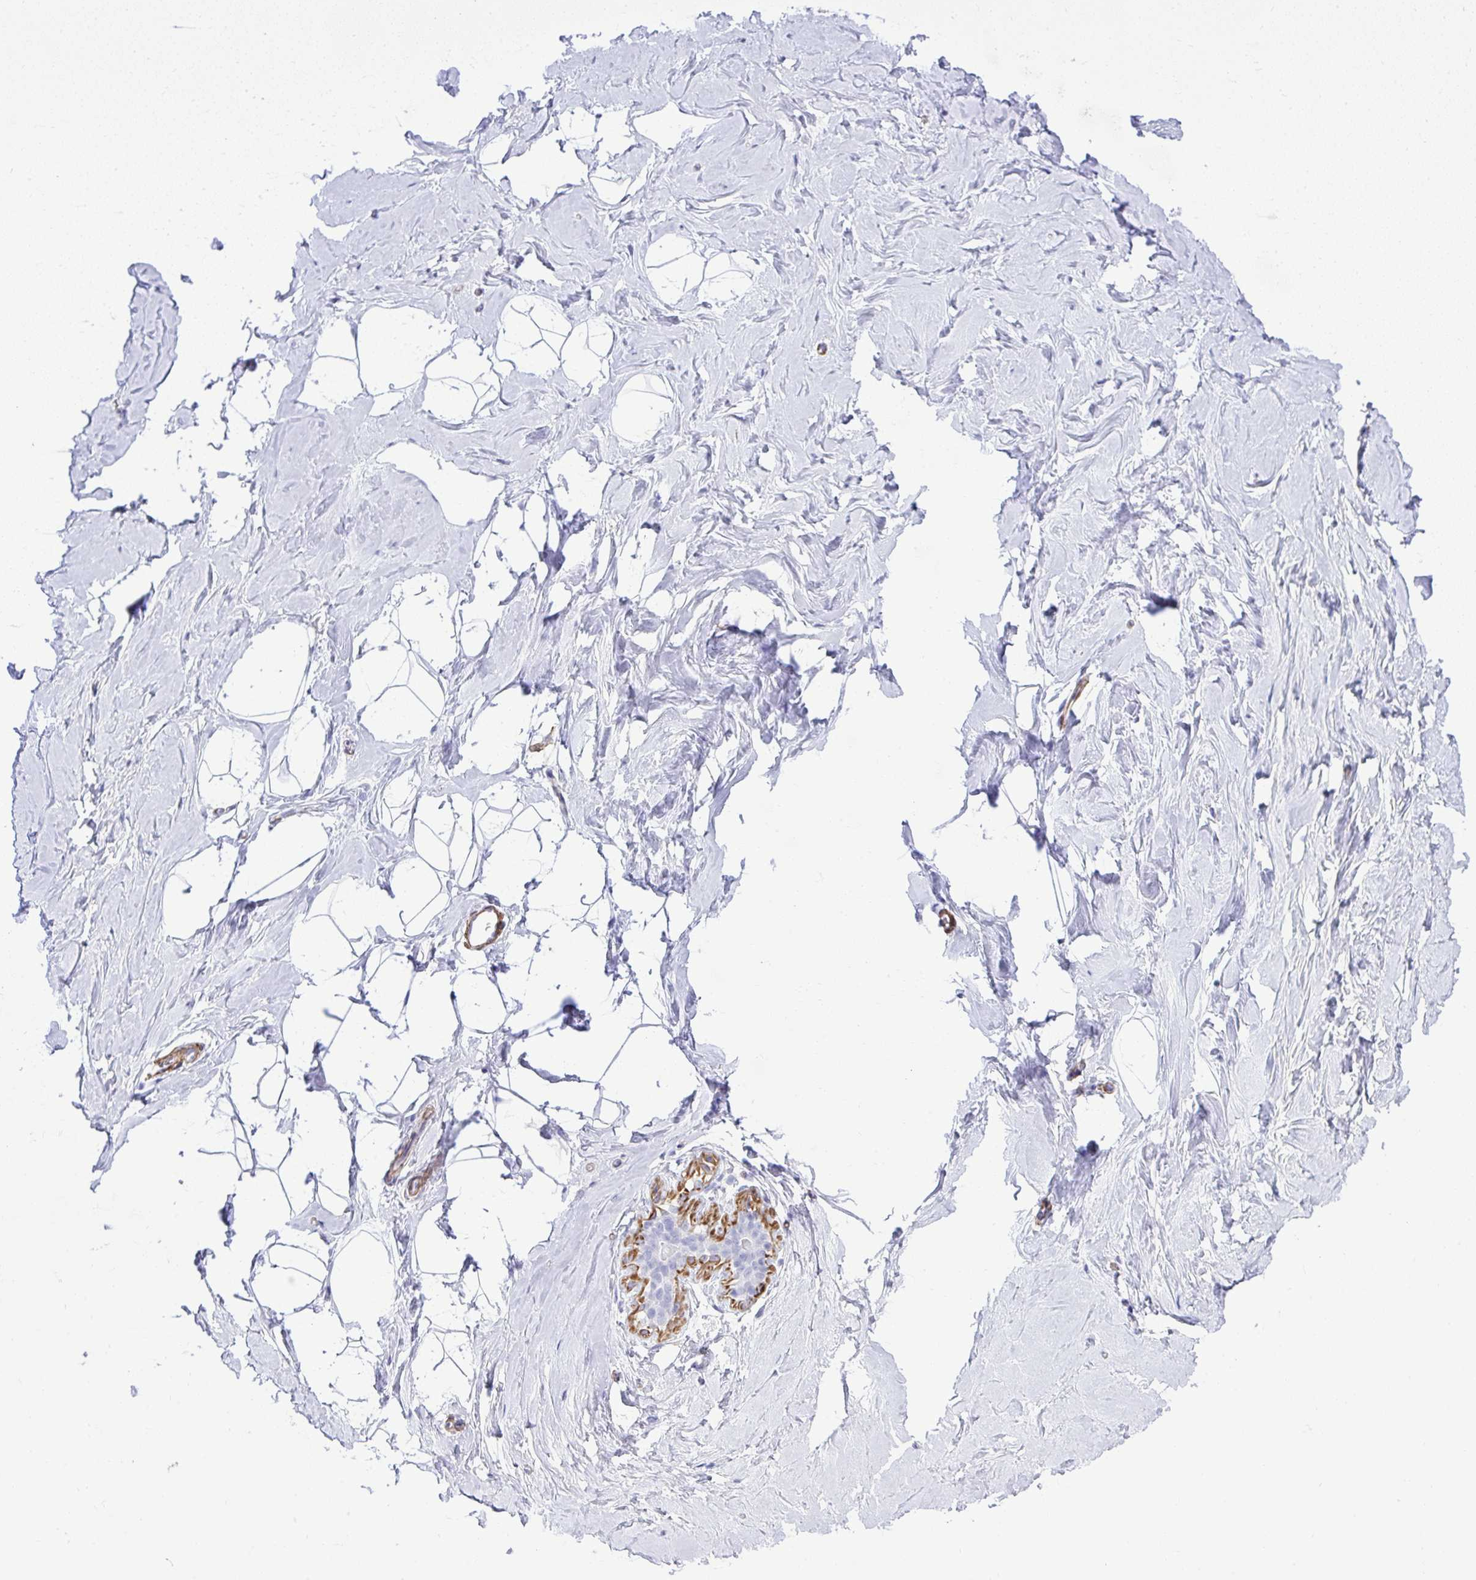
{"staining": {"intensity": "negative", "quantity": "none", "location": "none"}, "tissue": "breast", "cell_type": "Adipocytes", "image_type": "normal", "snomed": [{"axis": "morphology", "description": "Normal tissue, NOS"}, {"axis": "topography", "description": "Breast"}], "caption": "Immunohistochemical staining of unremarkable human breast reveals no significant staining in adipocytes.", "gene": "PITPNM3", "patient": {"sex": "female", "age": 32}}